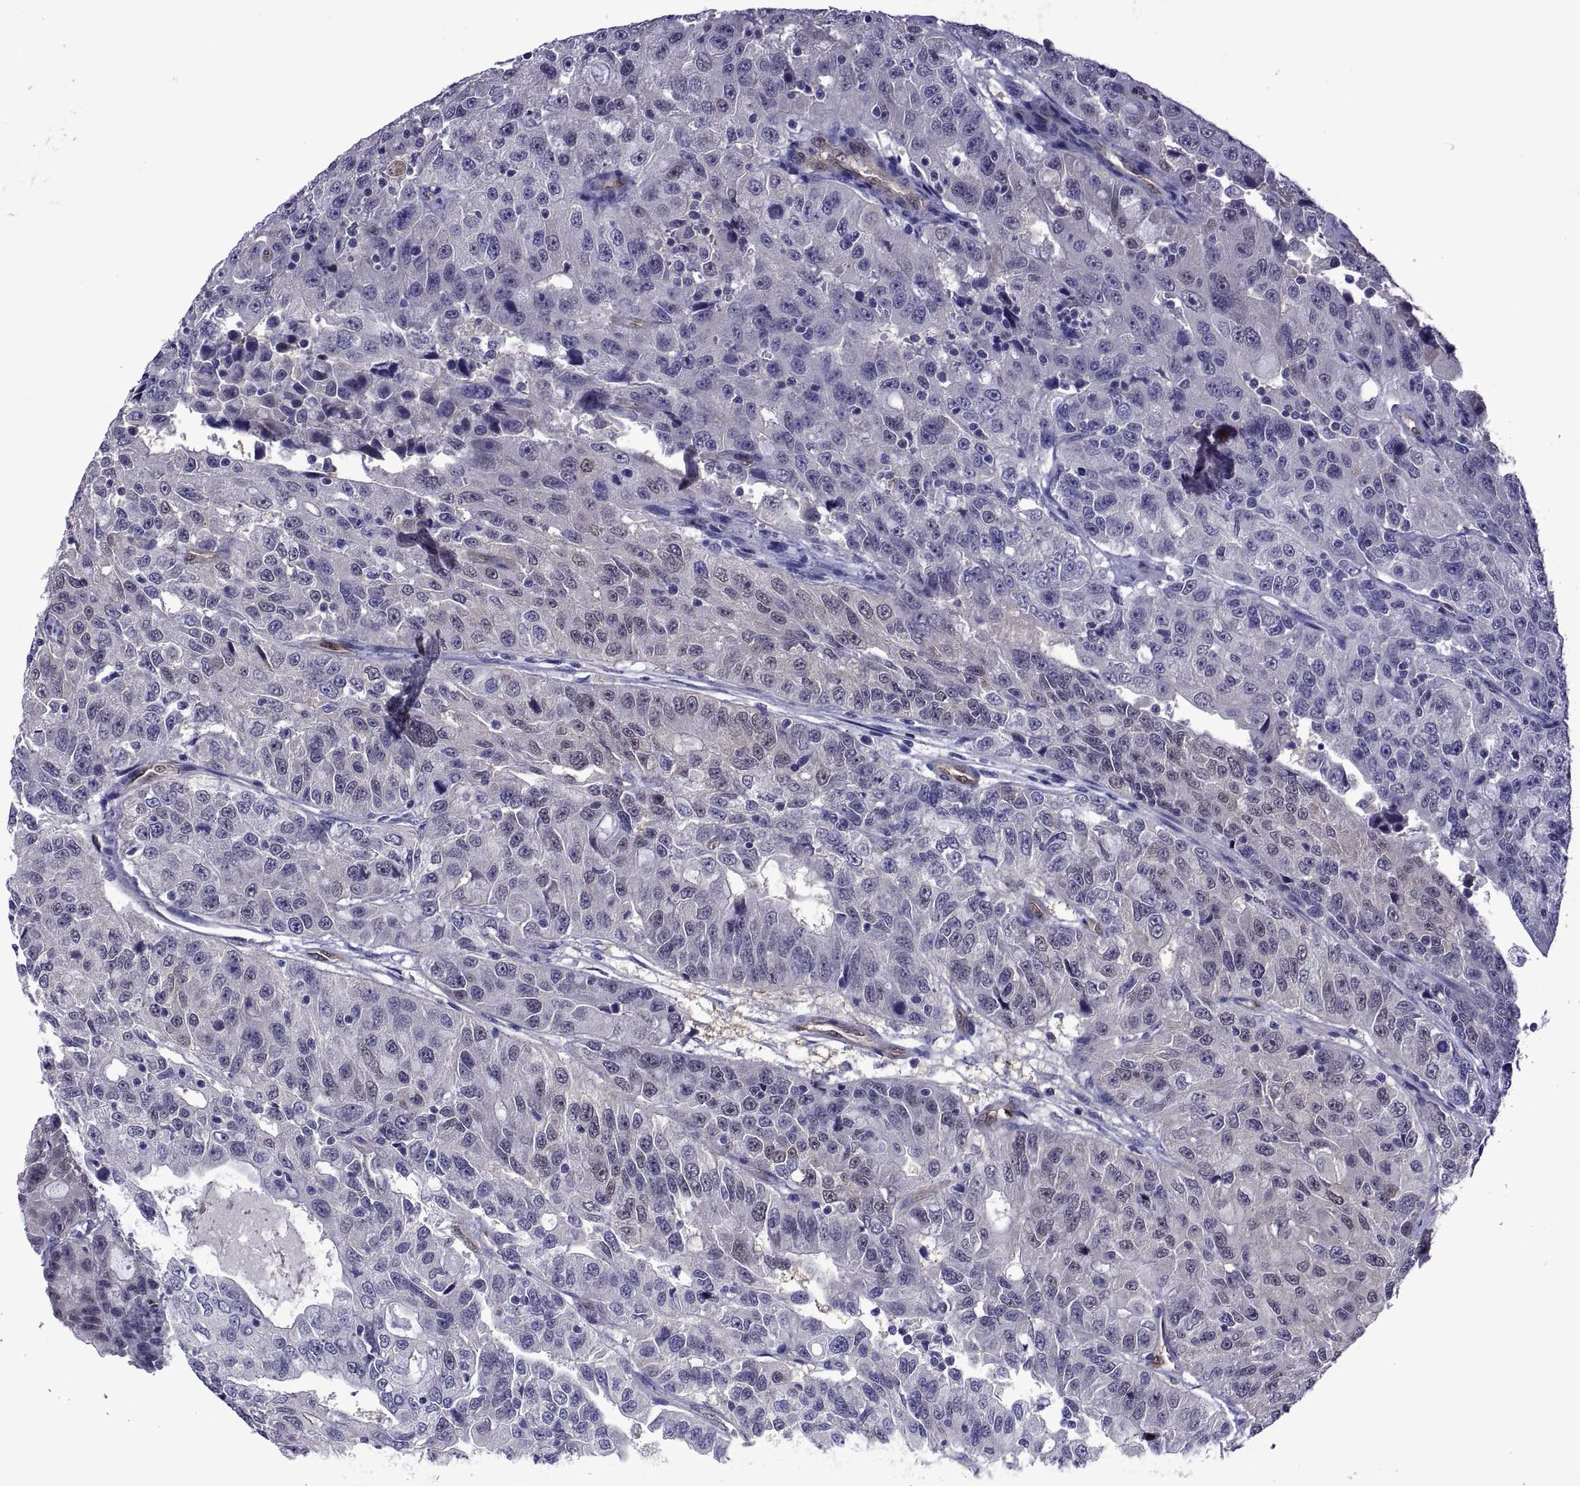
{"staining": {"intensity": "negative", "quantity": "none", "location": "none"}, "tissue": "urothelial cancer", "cell_type": "Tumor cells", "image_type": "cancer", "snomed": [{"axis": "morphology", "description": "Urothelial carcinoma, NOS"}, {"axis": "morphology", "description": "Urothelial carcinoma, High grade"}, {"axis": "topography", "description": "Urinary bladder"}], "caption": "An image of human urothelial cancer is negative for staining in tumor cells.", "gene": "LCN9", "patient": {"sex": "female", "age": 73}}